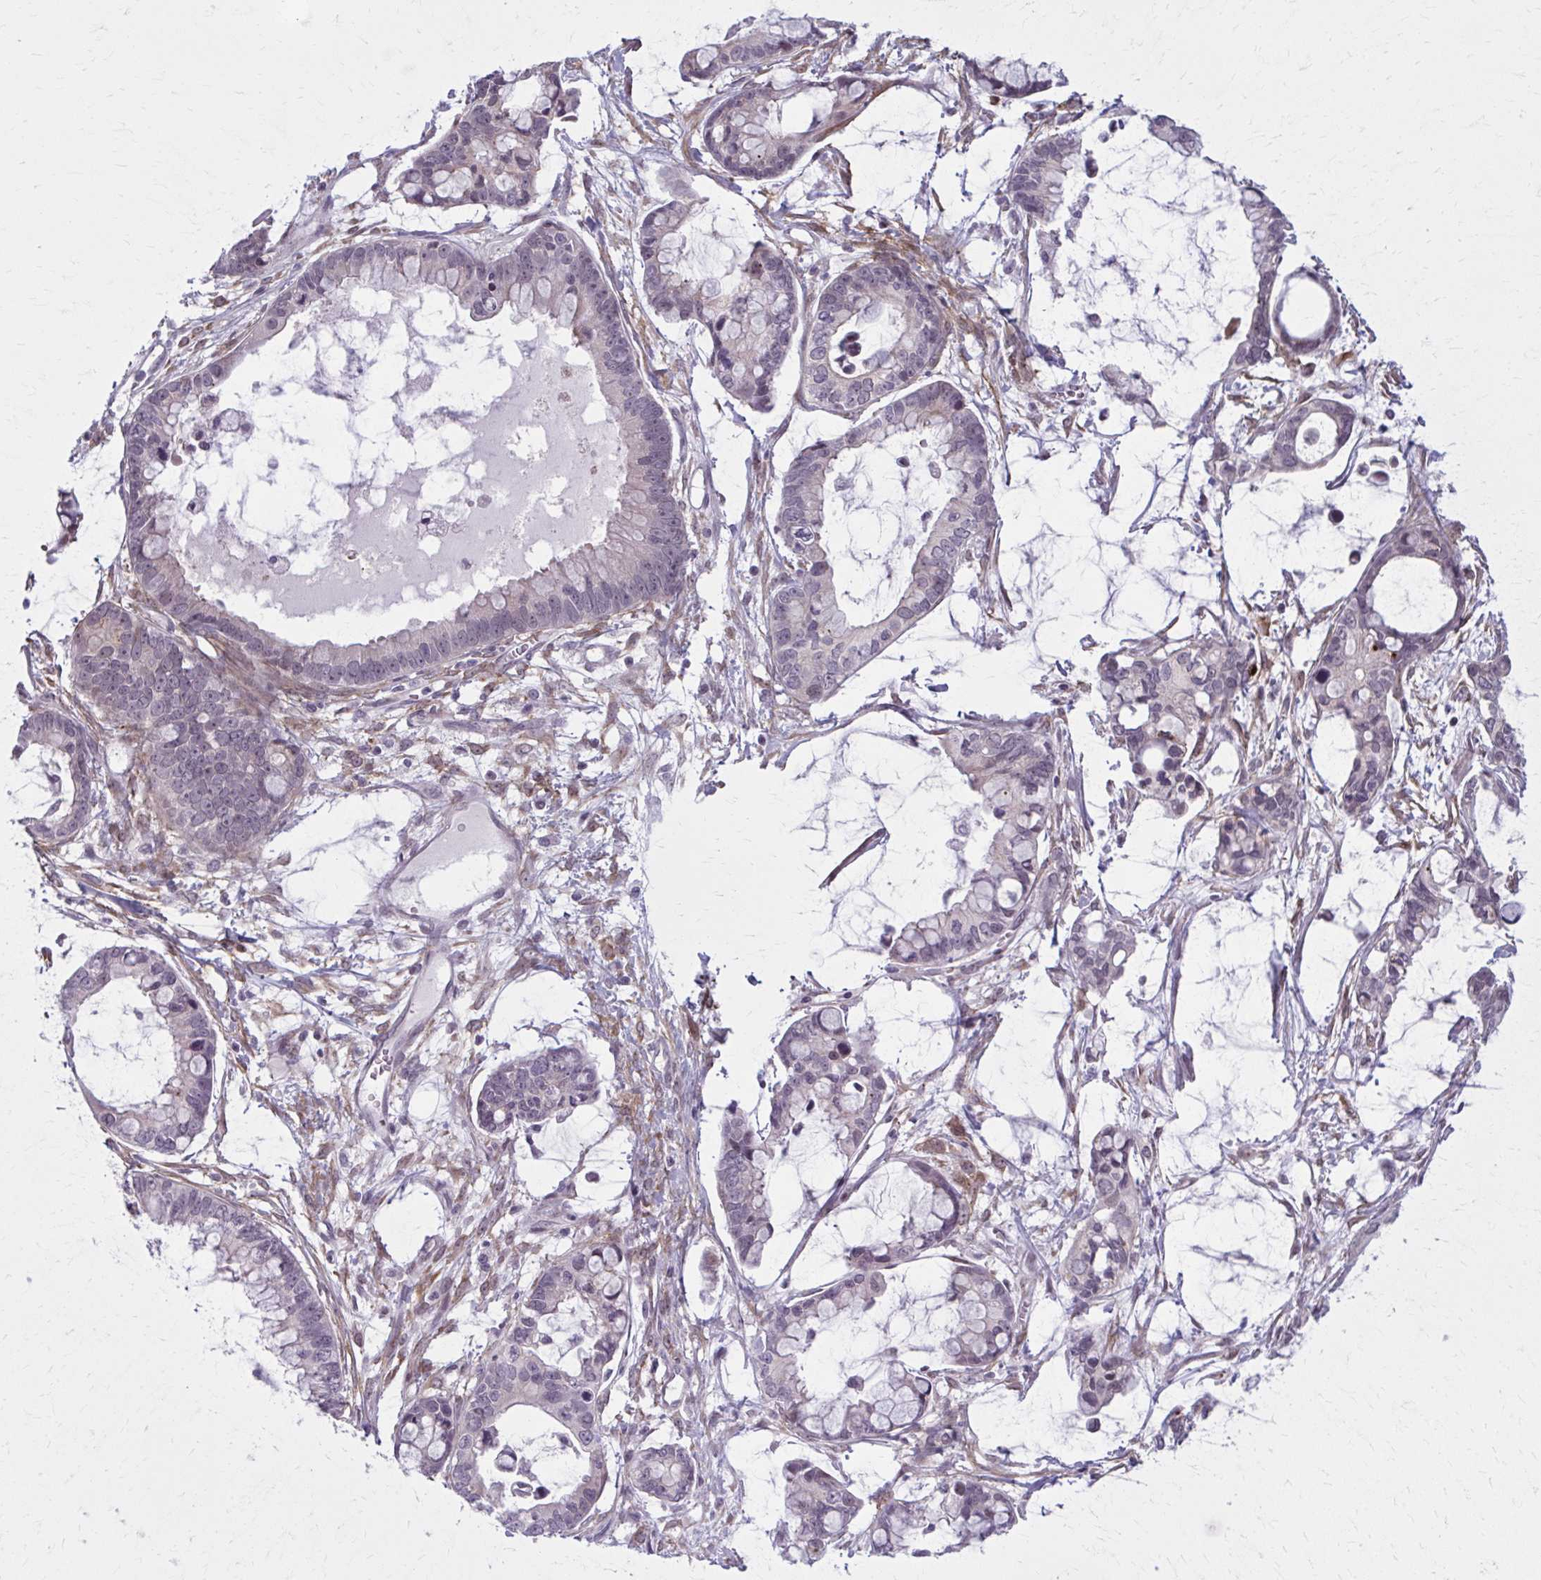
{"staining": {"intensity": "negative", "quantity": "none", "location": "none"}, "tissue": "ovarian cancer", "cell_type": "Tumor cells", "image_type": "cancer", "snomed": [{"axis": "morphology", "description": "Cystadenocarcinoma, mucinous, NOS"}, {"axis": "topography", "description": "Ovary"}], "caption": "DAB (3,3'-diaminobenzidine) immunohistochemical staining of ovarian cancer exhibits no significant positivity in tumor cells.", "gene": "NUMBL", "patient": {"sex": "female", "age": 63}}